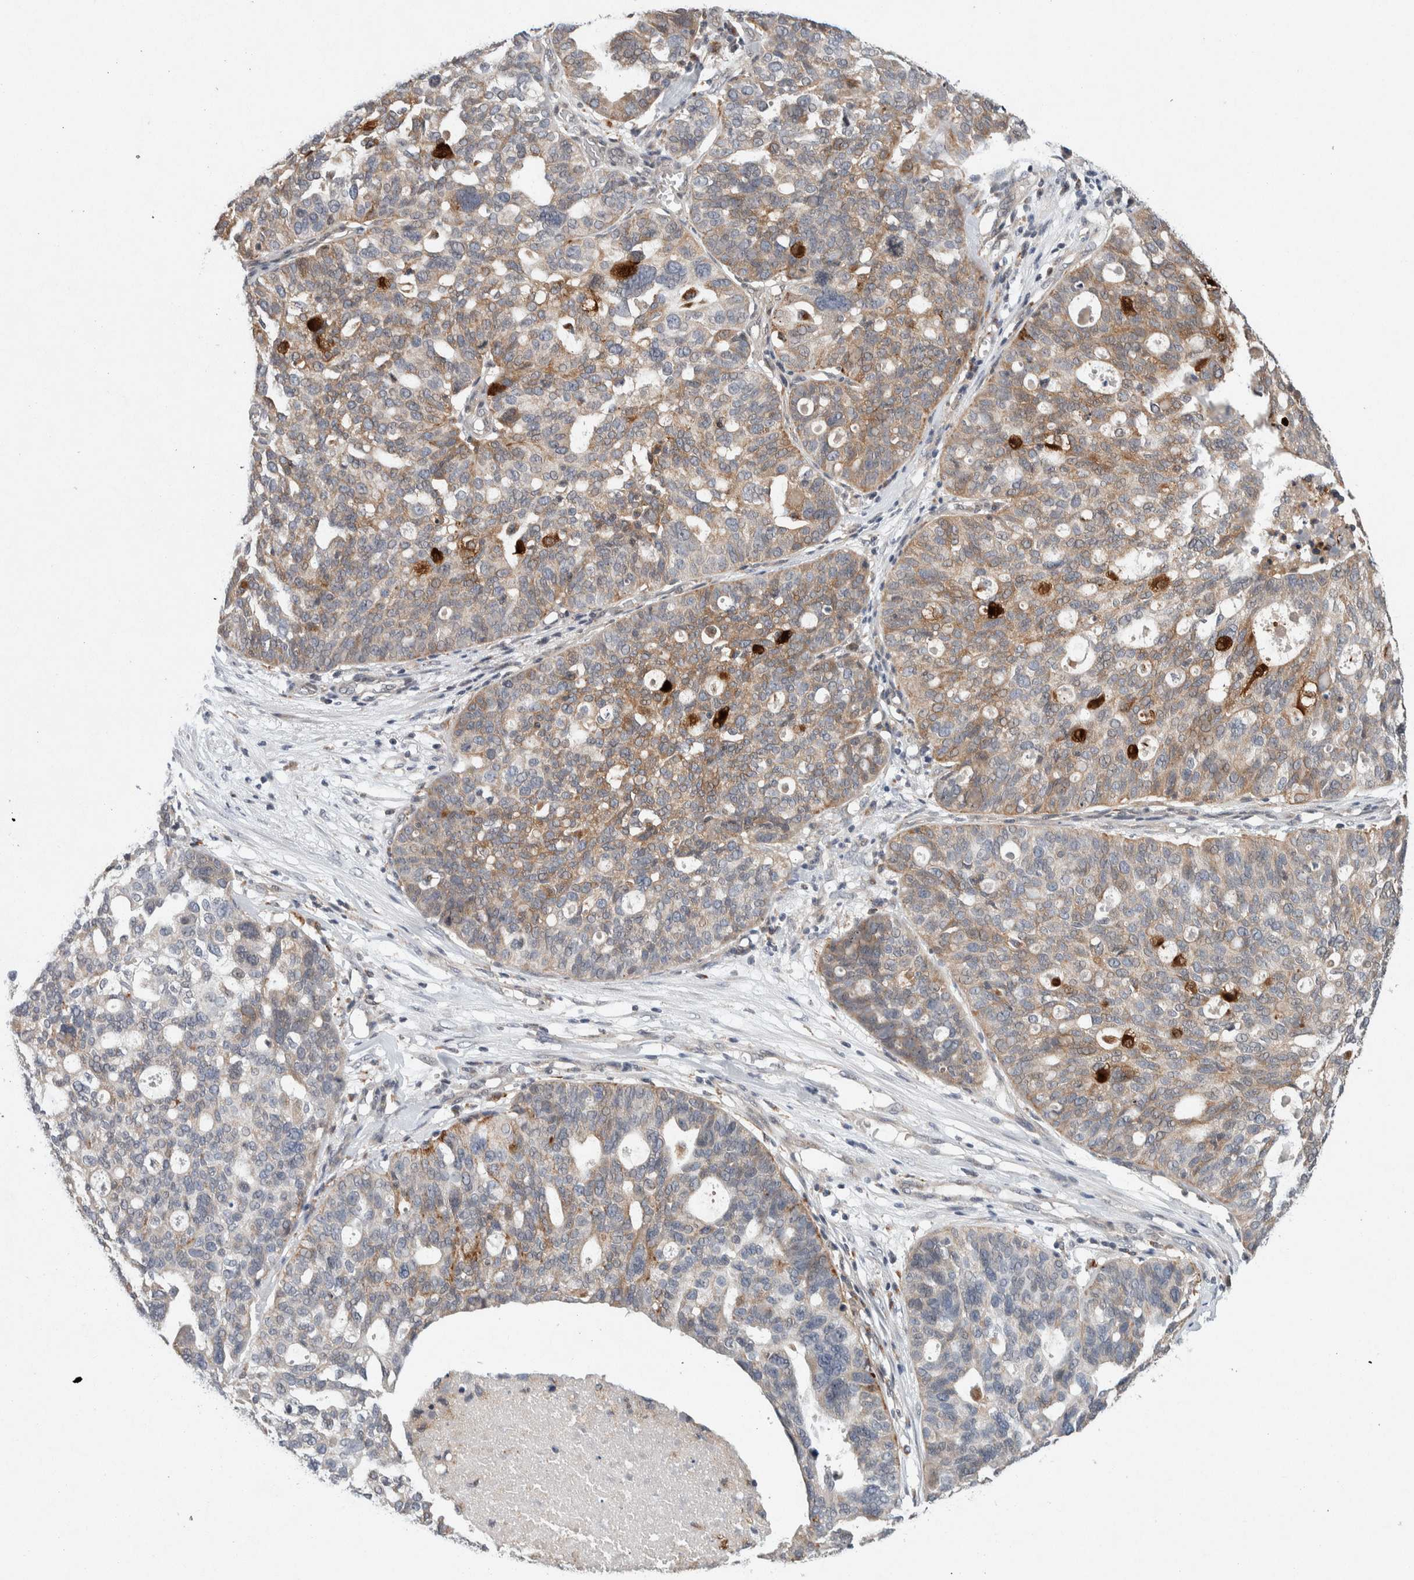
{"staining": {"intensity": "weak", "quantity": "25%-75%", "location": "cytoplasmic/membranous"}, "tissue": "ovarian cancer", "cell_type": "Tumor cells", "image_type": "cancer", "snomed": [{"axis": "morphology", "description": "Cystadenocarcinoma, serous, NOS"}, {"axis": "topography", "description": "Ovary"}], "caption": "Brown immunohistochemical staining in human ovarian serous cystadenocarcinoma shows weak cytoplasmic/membranous expression in approximately 25%-75% of tumor cells.", "gene": "KCNK1", "patient": {"sex": "female", "age": 59}}